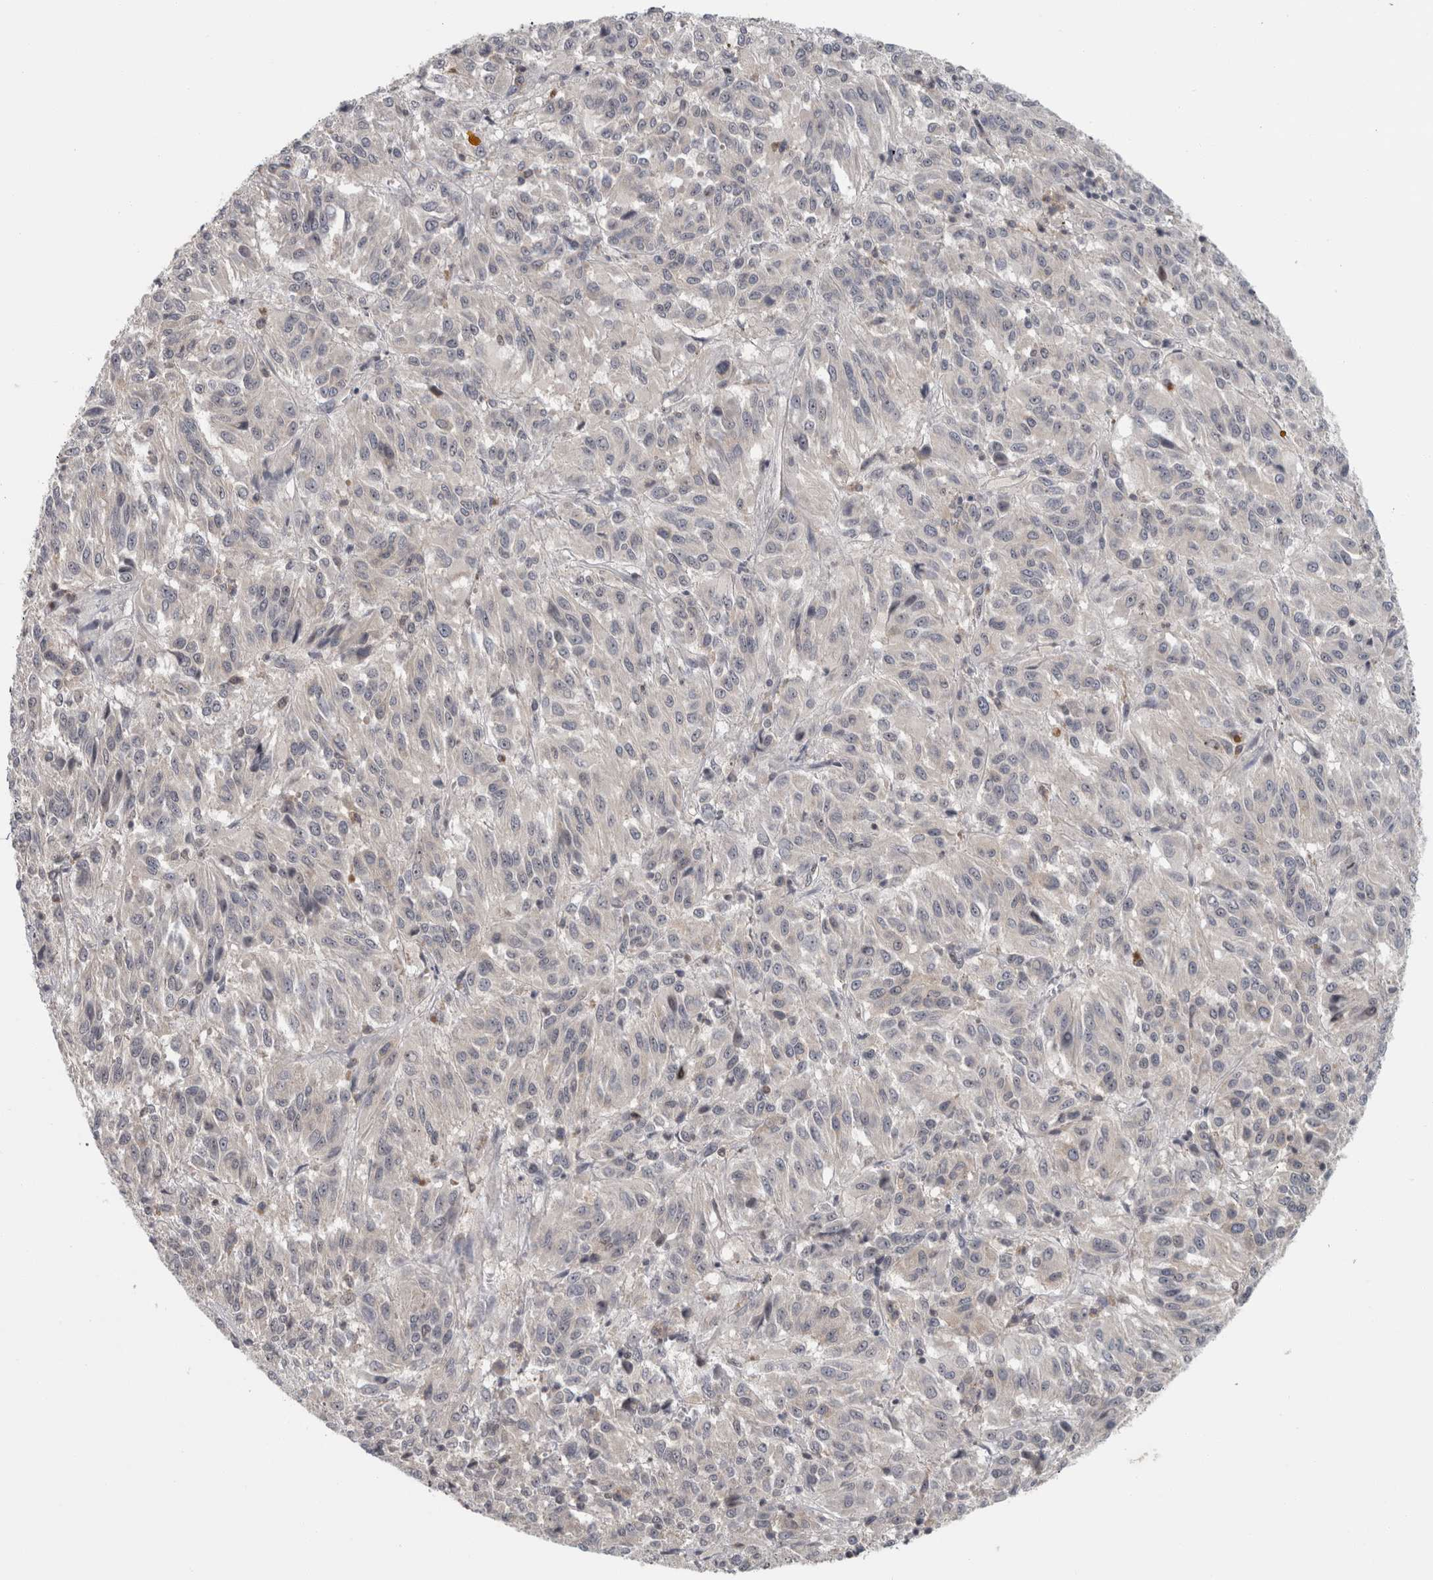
{"staining": {"intensity": "negative", "quantity": "none", "location": "none"}, "tissue": "melanoma", "cell_type": "Tumor cells", "image_type": "cancer", "snomed": [{"axis": "morphology", "description": "Malignant melanoma, Metastatic site"}, {"axis": "topography", "description": "Lung"}], "caption": "The image demonstrates no staining of tumor cells in melanoma.", "gene": "RBM28", "patient": {"sex": "male", "age": 64}}